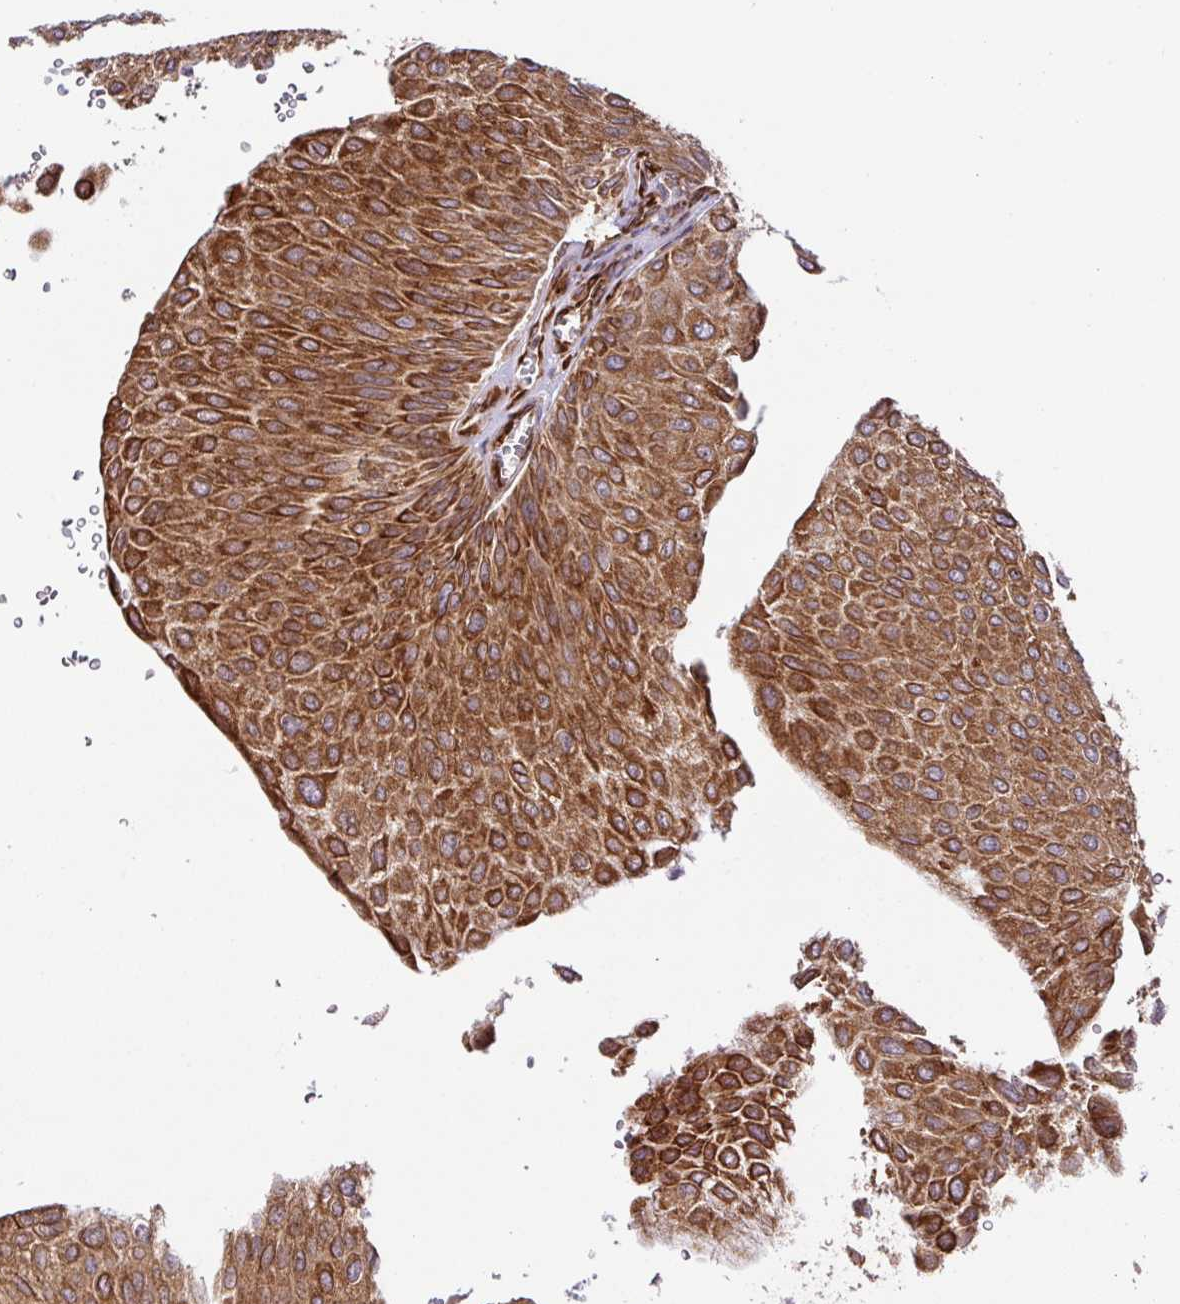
{"staining": {"intensity": "strong", "quantity": ">75%", "location": "cytoplasmic/membranous"}, "tissue": "urothelial cancer", "cell_type": "Tumor cells", "image_type": "cancer", "snomed": [{"axis": "morphology", "description": "Urothelial carcinoma, NOS"}, {"axis": "topography", "description": "Urinary bladder"}], "caption": "This histopathology image shows immunohistochemistry (IHC) staining of human transitional cell carcinoma, with high strong cytoplasmic/membranous staining in about >75% of tumor cells.", "gene": "SLC39A7", "patient": {"sex": "male", "age": 67}}